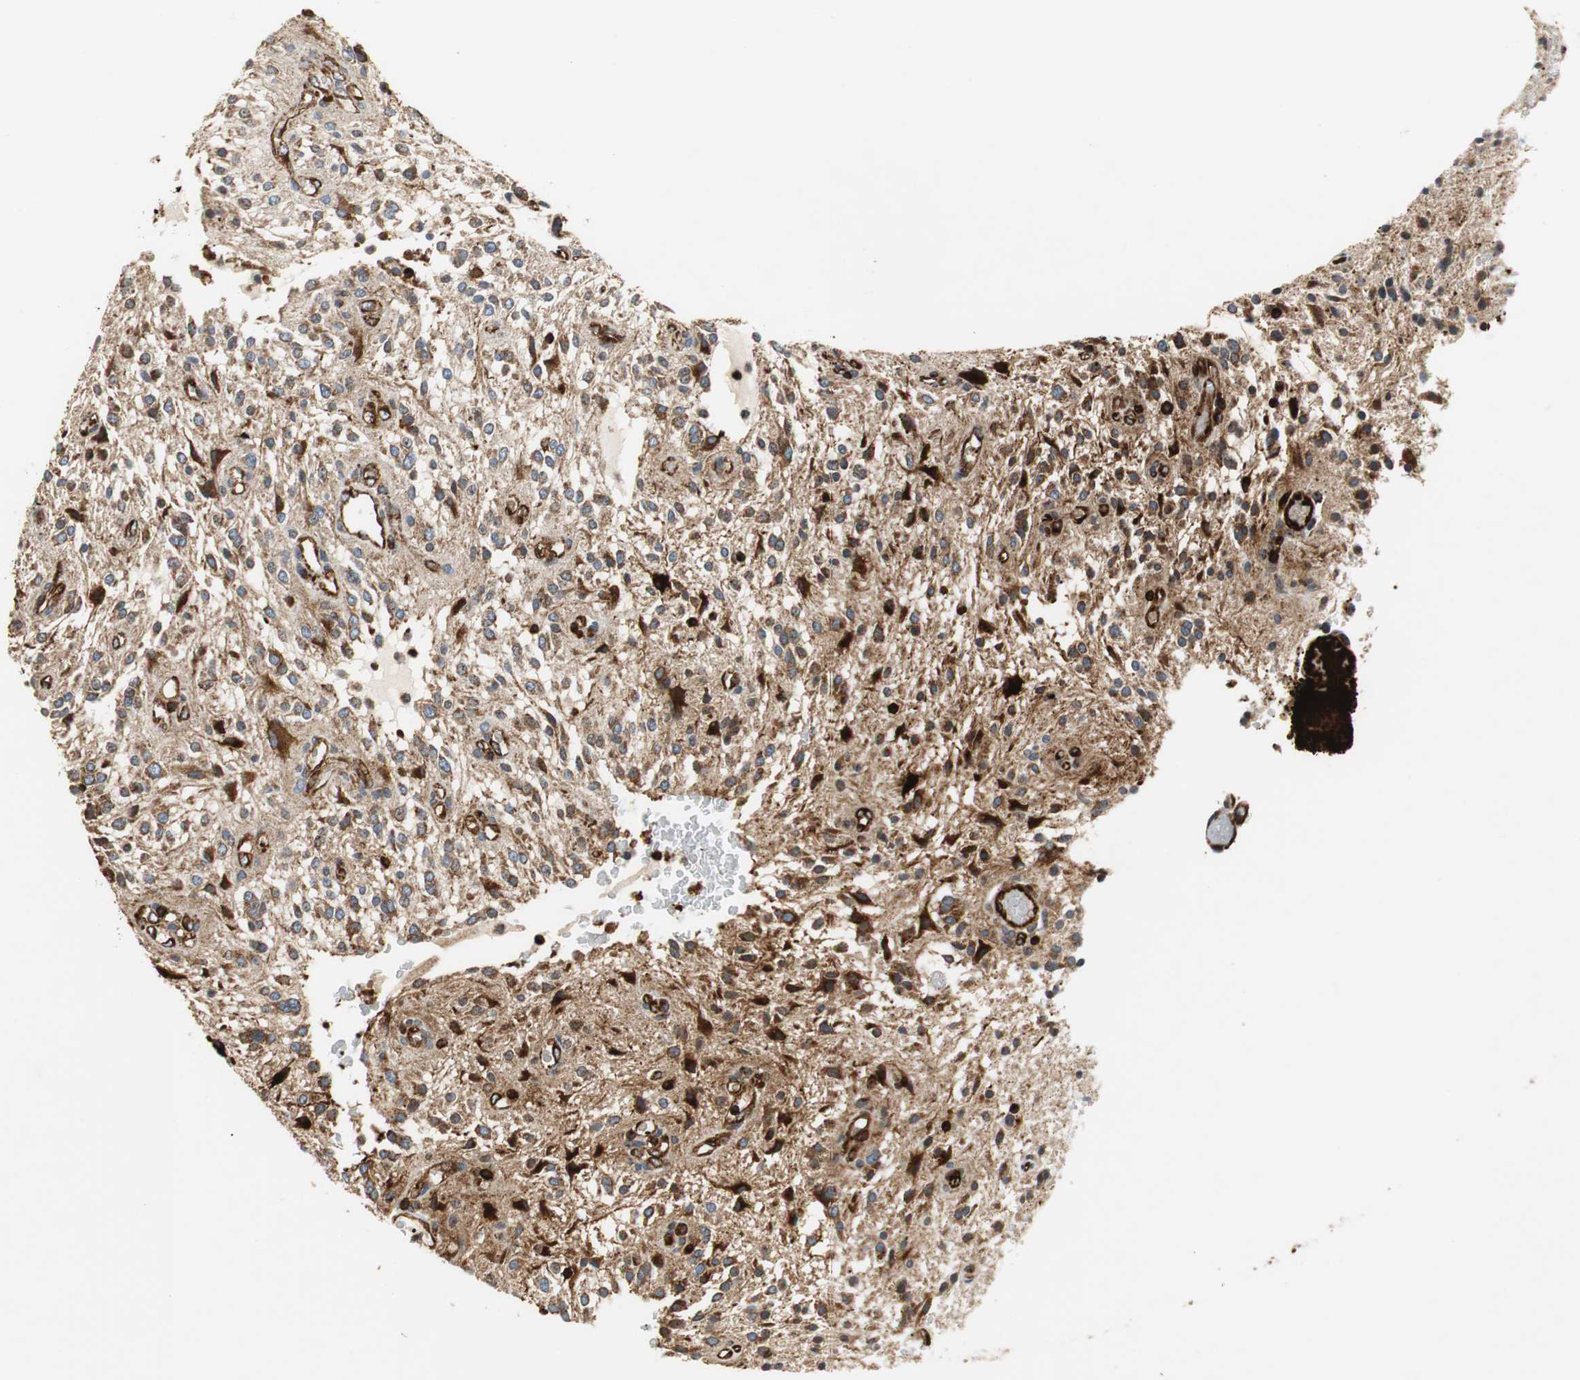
{"staining": {"intensity": "strong", "quantity": "<25%", "location": "cytoplasmic/membranous"}, "tissue": "glioma", "cell_type": "Tumor cells", "image_type": "cancer", "snomed": [{"axis": "morphology", "description": "Glioma, malignant, NOS"}, {"axis": "topography", "description": "Cerebellum"}], "caption": "The micrograph reveals staining of glioma (malignant), revealing strong cytoplasmic/membranous protein positivity (brown color) within tumor cells.", "gene": "TUBA4A", "patient": {"sex": "female", "age": 10}}